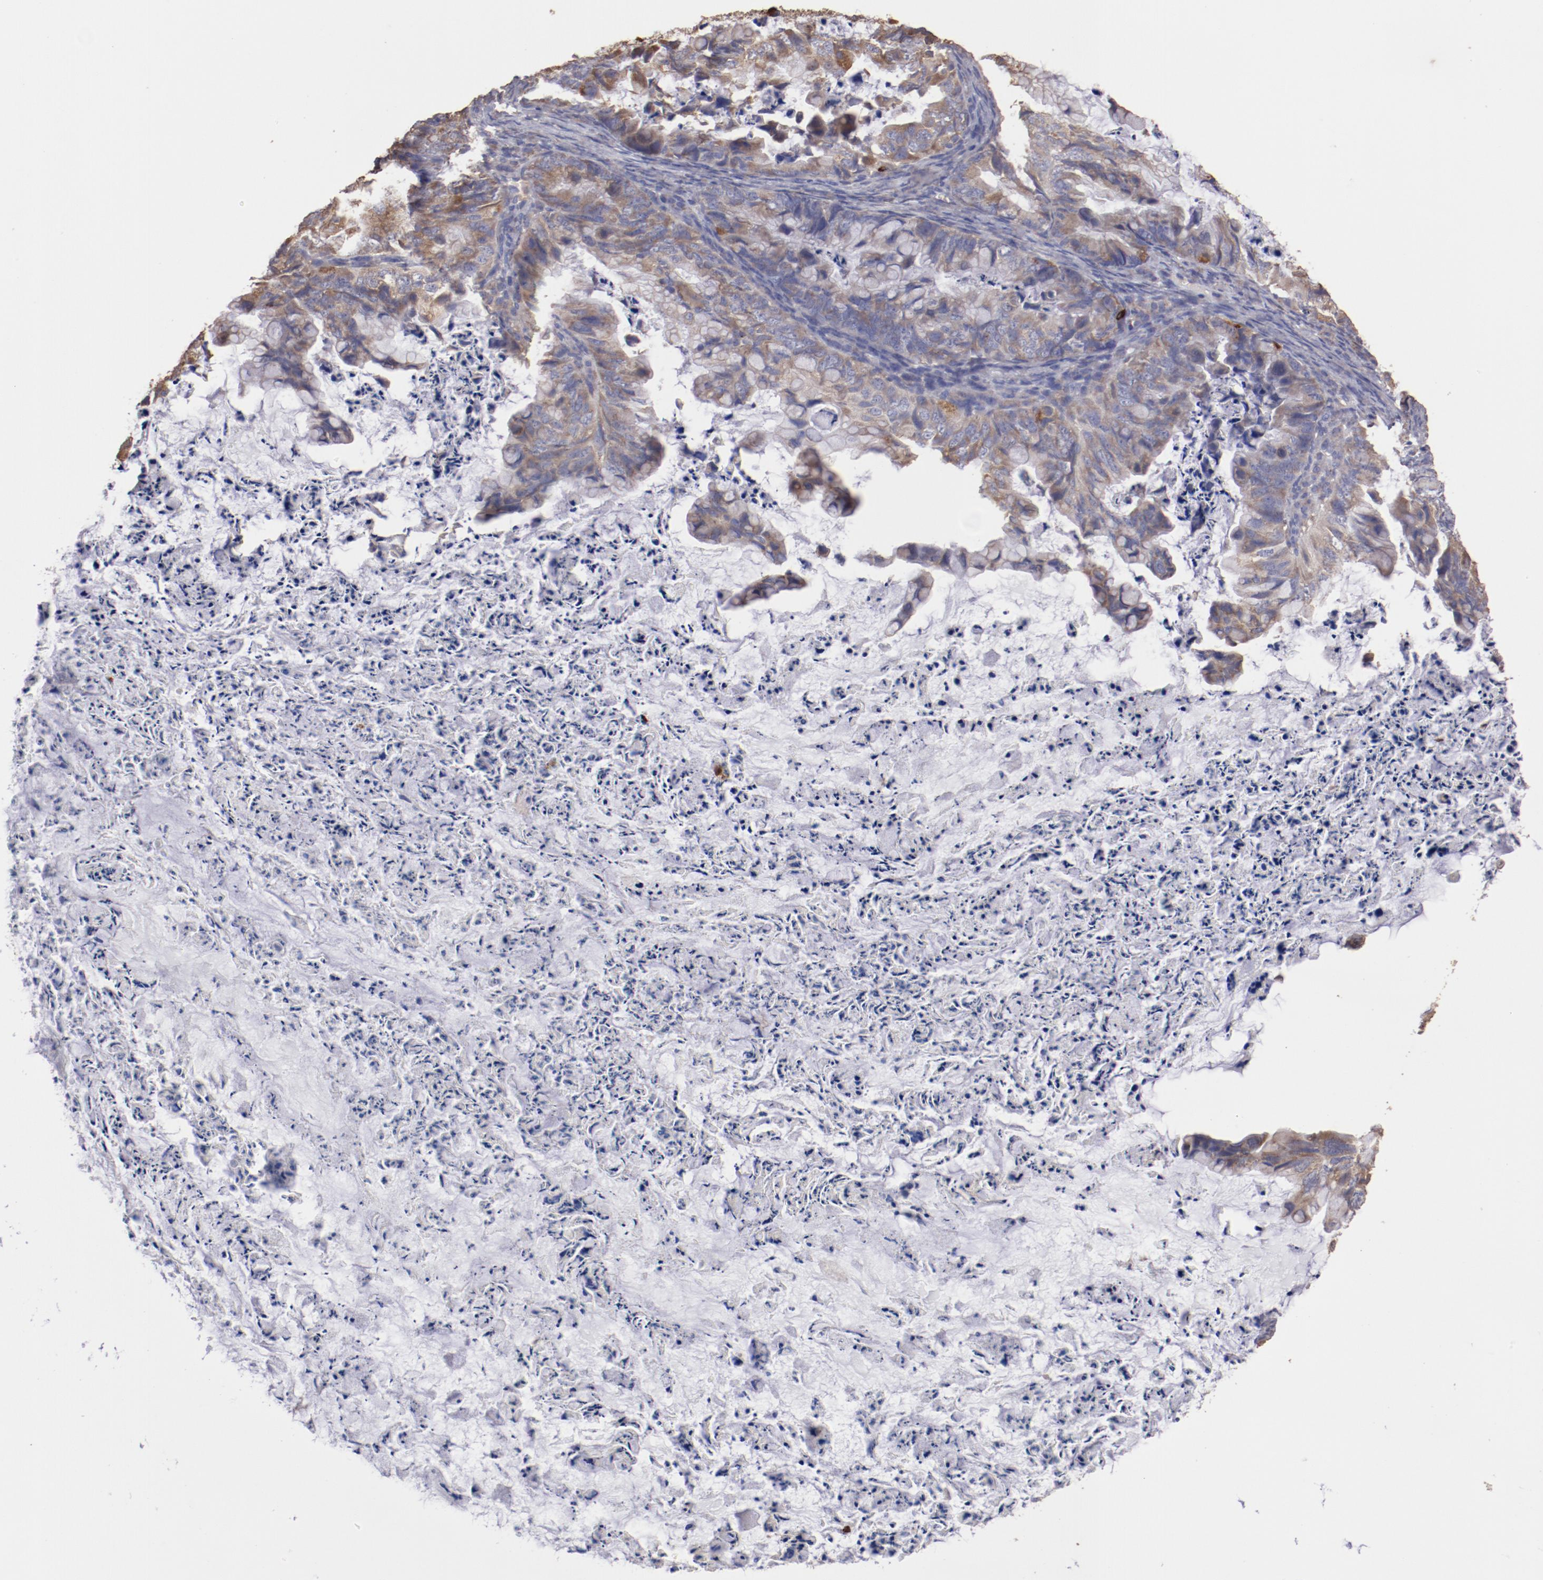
{"staining": {"intensity": "weak", "quantity": "25%-75%", "location": "cytoplasmic/membranous"}, "tissue": "ovarian cancer", "cell_type": "Tumor cells", "image_type": "cancer", "snomed": [{"axis": "morphology", "description": "Cystadenocarcinoma, mucinous, NOS"}, {"axis": "topography", "description": "Ovary"}], "caption": "This histopathology image exhibits immunohistochemistry staining of ovarian mucinous cystadenocarcinoma, with low weak cytoplasmic/membranous positivity in approximately 25%-75% of tumor cells.", "gene": "NFKBIE", "patient": {"sex": "female", "age": 36}}